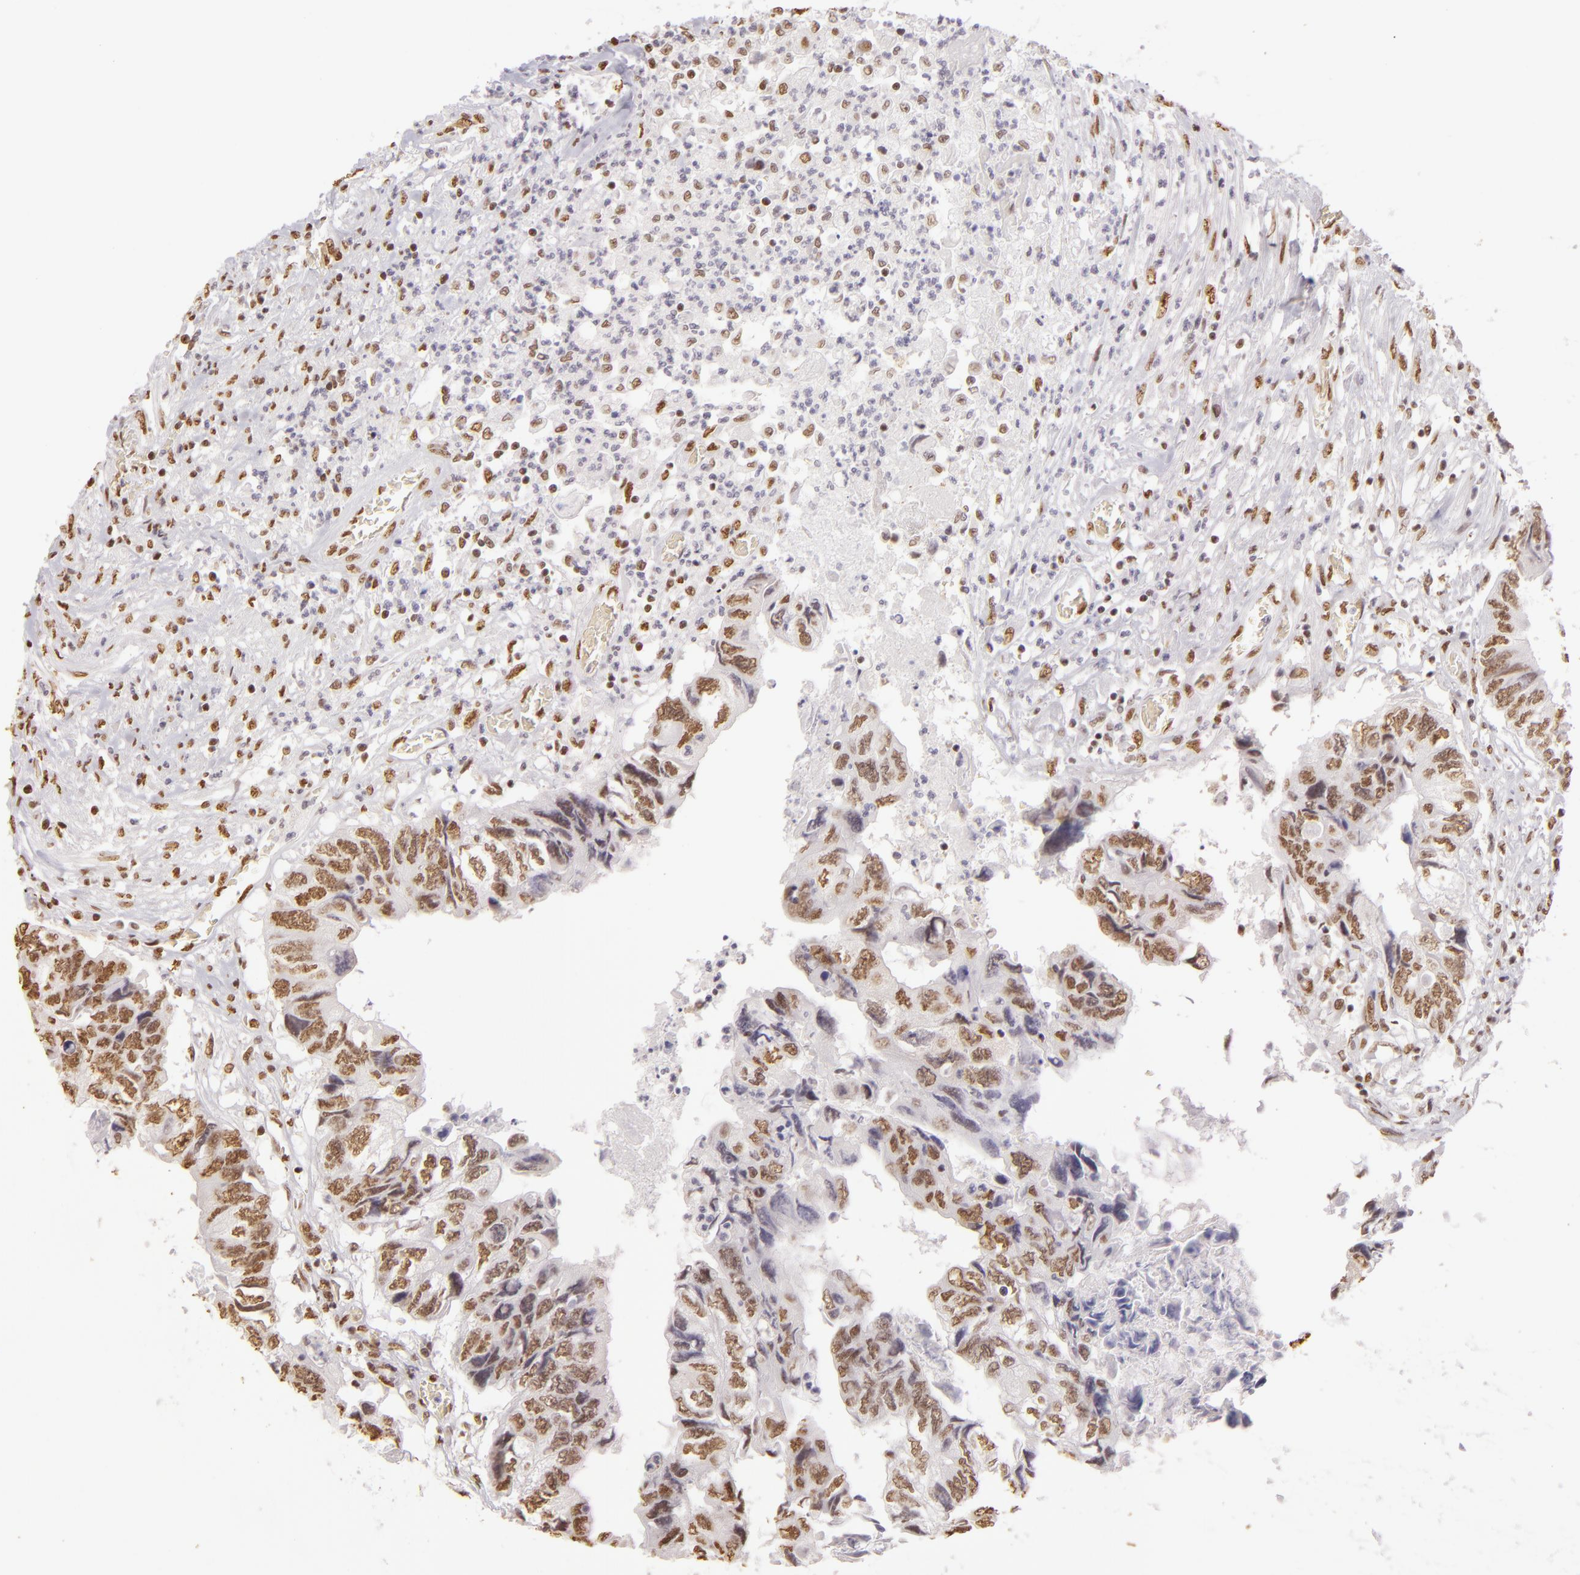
{"staining": {"intensity": "moderate", "quantity": ">75%", "location": "nuclear"}, "tissue": "colorectal cancer", "cell_type": "Tumor cells", "image_type": "cancer", "snomed": [{"axis": "morphology", "description": "Adenocarcinoma, NOS"}, {"axis": "topography", "description": "Rectum"}], "caption": "This histopathology image shows immunohistochemistry (IHC) staining of human colorectal cancer, with medium moderate nuclear positivity in approximately >75% of tumor cells.", "gene": "PAPOLA", "patient": {"sex": "female", "age": 82}}